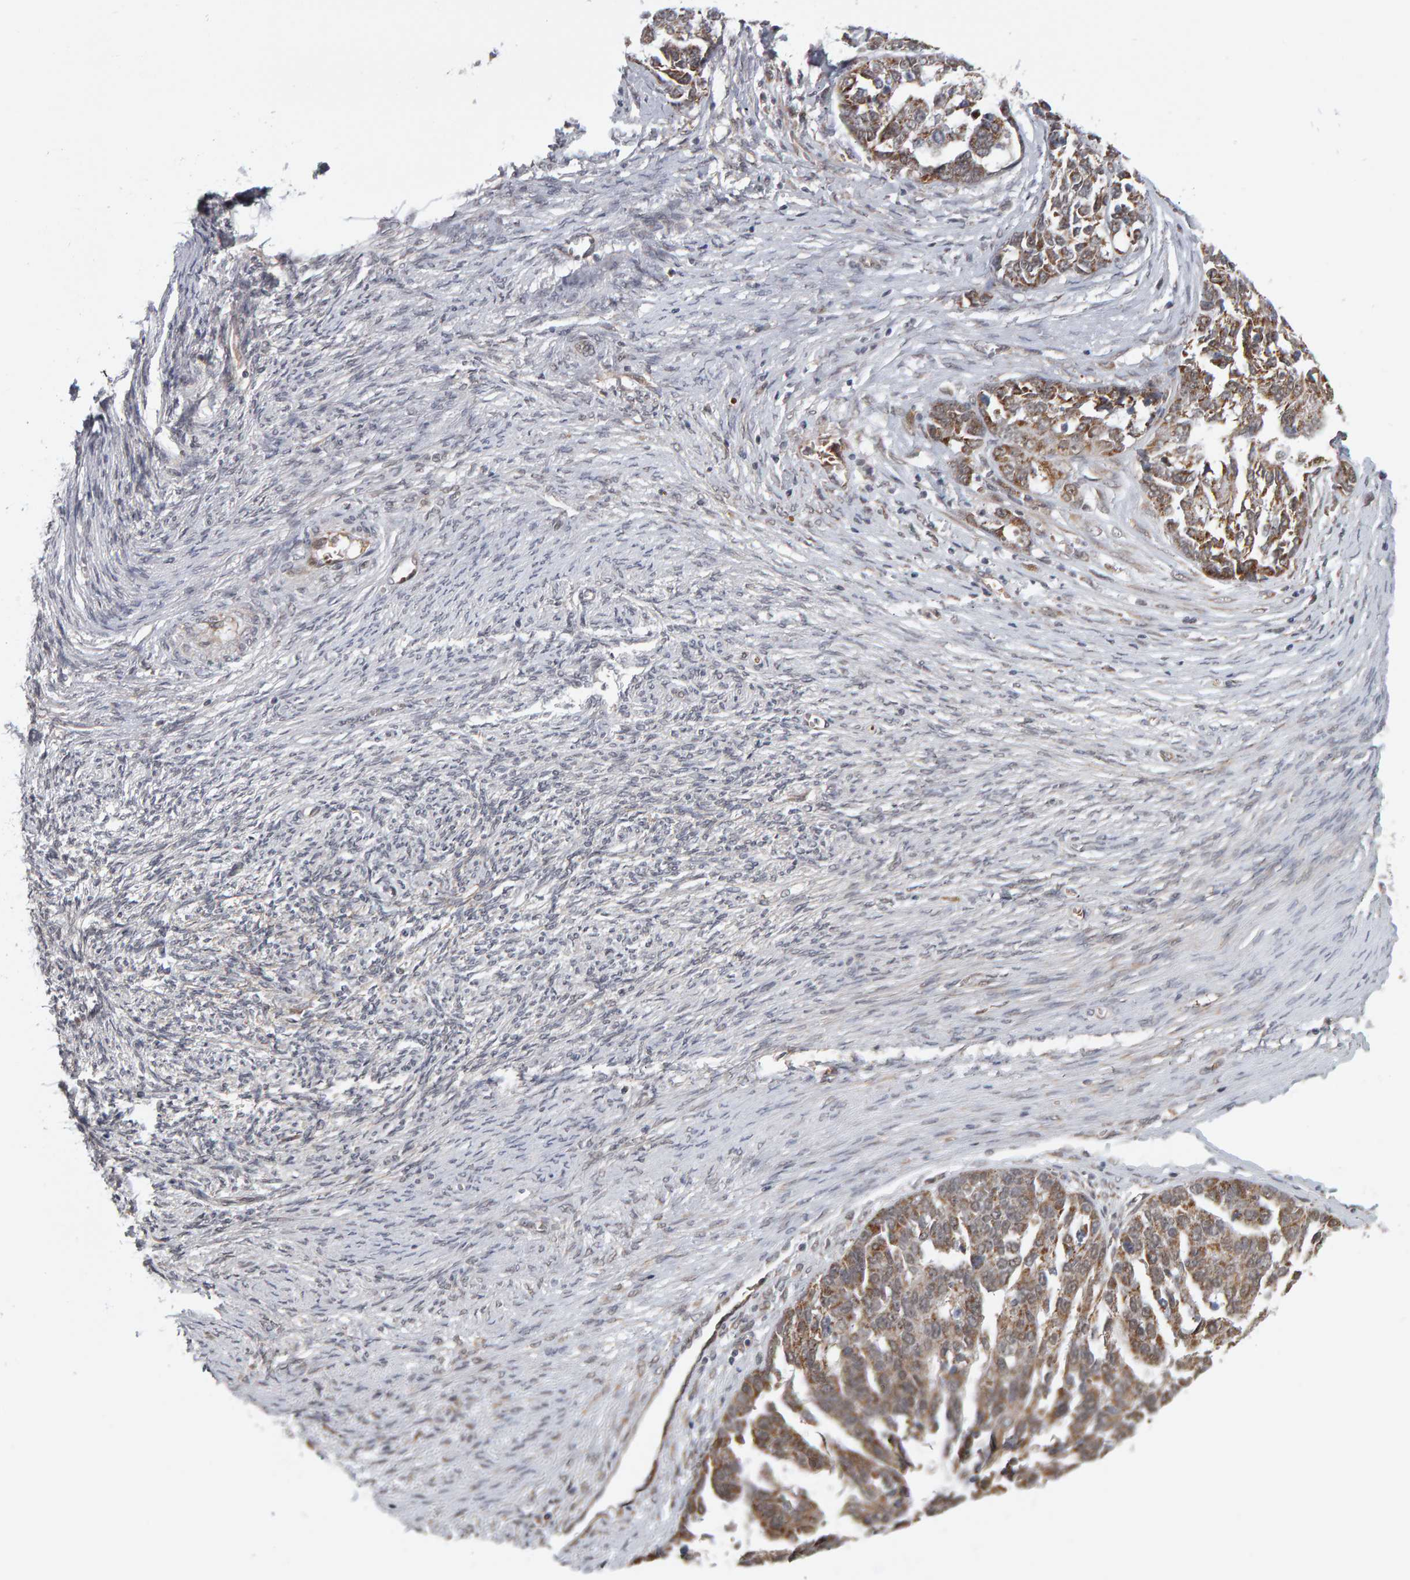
{"staining": {"intensity": "moderate", "quantity": ">75%", "location": "cytoplasmic/membranous"}, "tissue": "ovarian cancer", "cell_type": "Tumor cells", "image_type": "cancer", "snomed": [{"axis": "morphology", "description": "Cystadenocarcinoma, serous, NOS"}, {"axis": "topography", "description": "Ovary"}], "caption": "Immunohistochemical staining of serous cystadenocarcinoma (ovarian) exhibits medium levels of moderate cytoplasmic/membranous protein staining in about >75% of tumor cells. (brown staining indicates protein expression, while blue staining denotes nuclei).", "gene": "DAP3", "patient": {"sex": "female", "age": 44}}